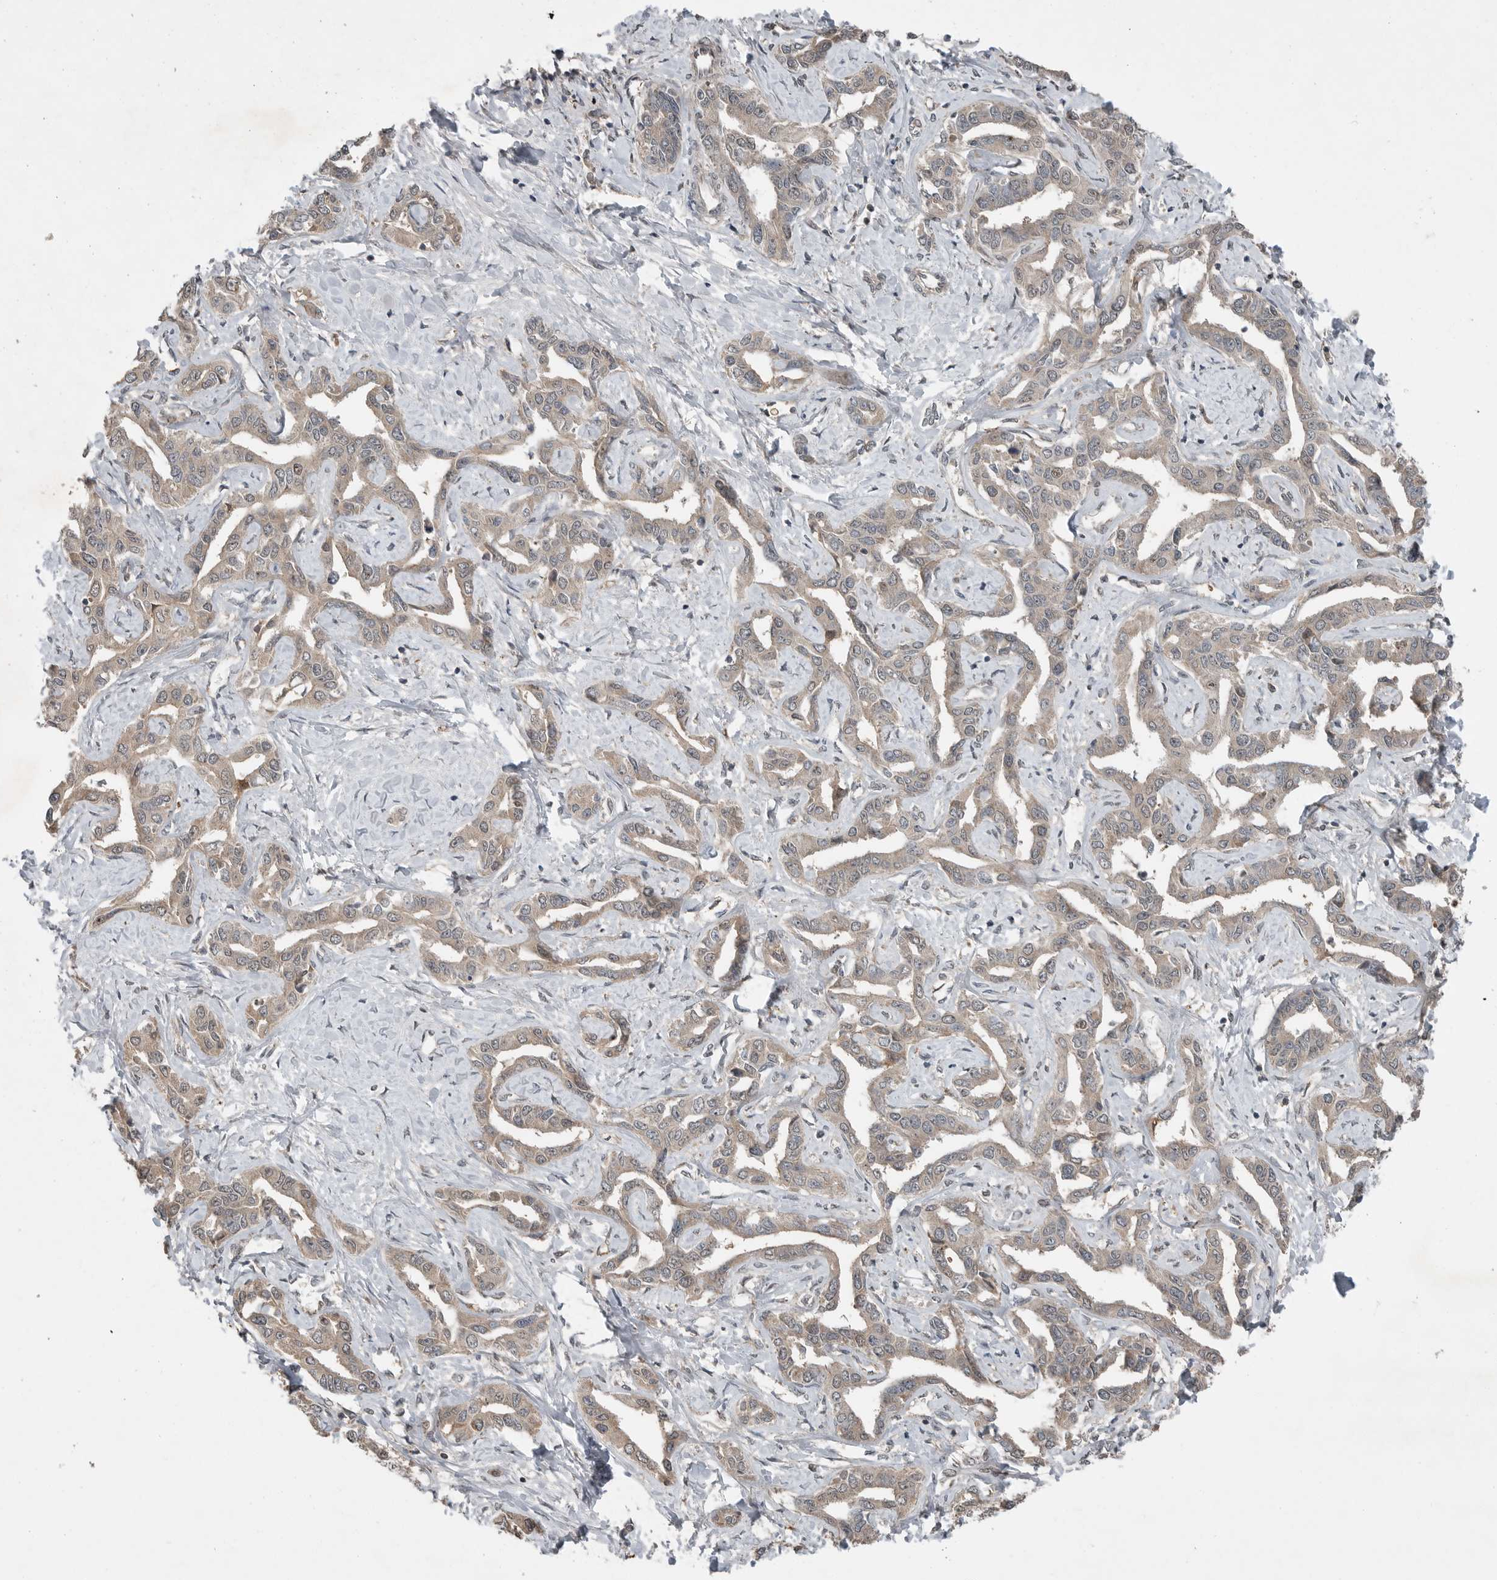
{"staining": {"intensity": "weak", "quantity": ">75%", "location": "cytoplasmic/membranous"}, "tissue": "liver cancer", "cell_type": "Tumor cells", "image_type": "cancer", "snomed": [{"axis": "morphology", "description": "Cholangiocarcinoma"}, {"axis": "topography", "description": "Liver"}], "caption": "Immunohistochemical staining of human cholangiocarcinoma (liver) demonstrates weak cytoplasmic/membranous protein expression in approximately >75% of tumor cells.", "gene": "MFAP3L", "patient": {"sex": "male", "age": 59}}